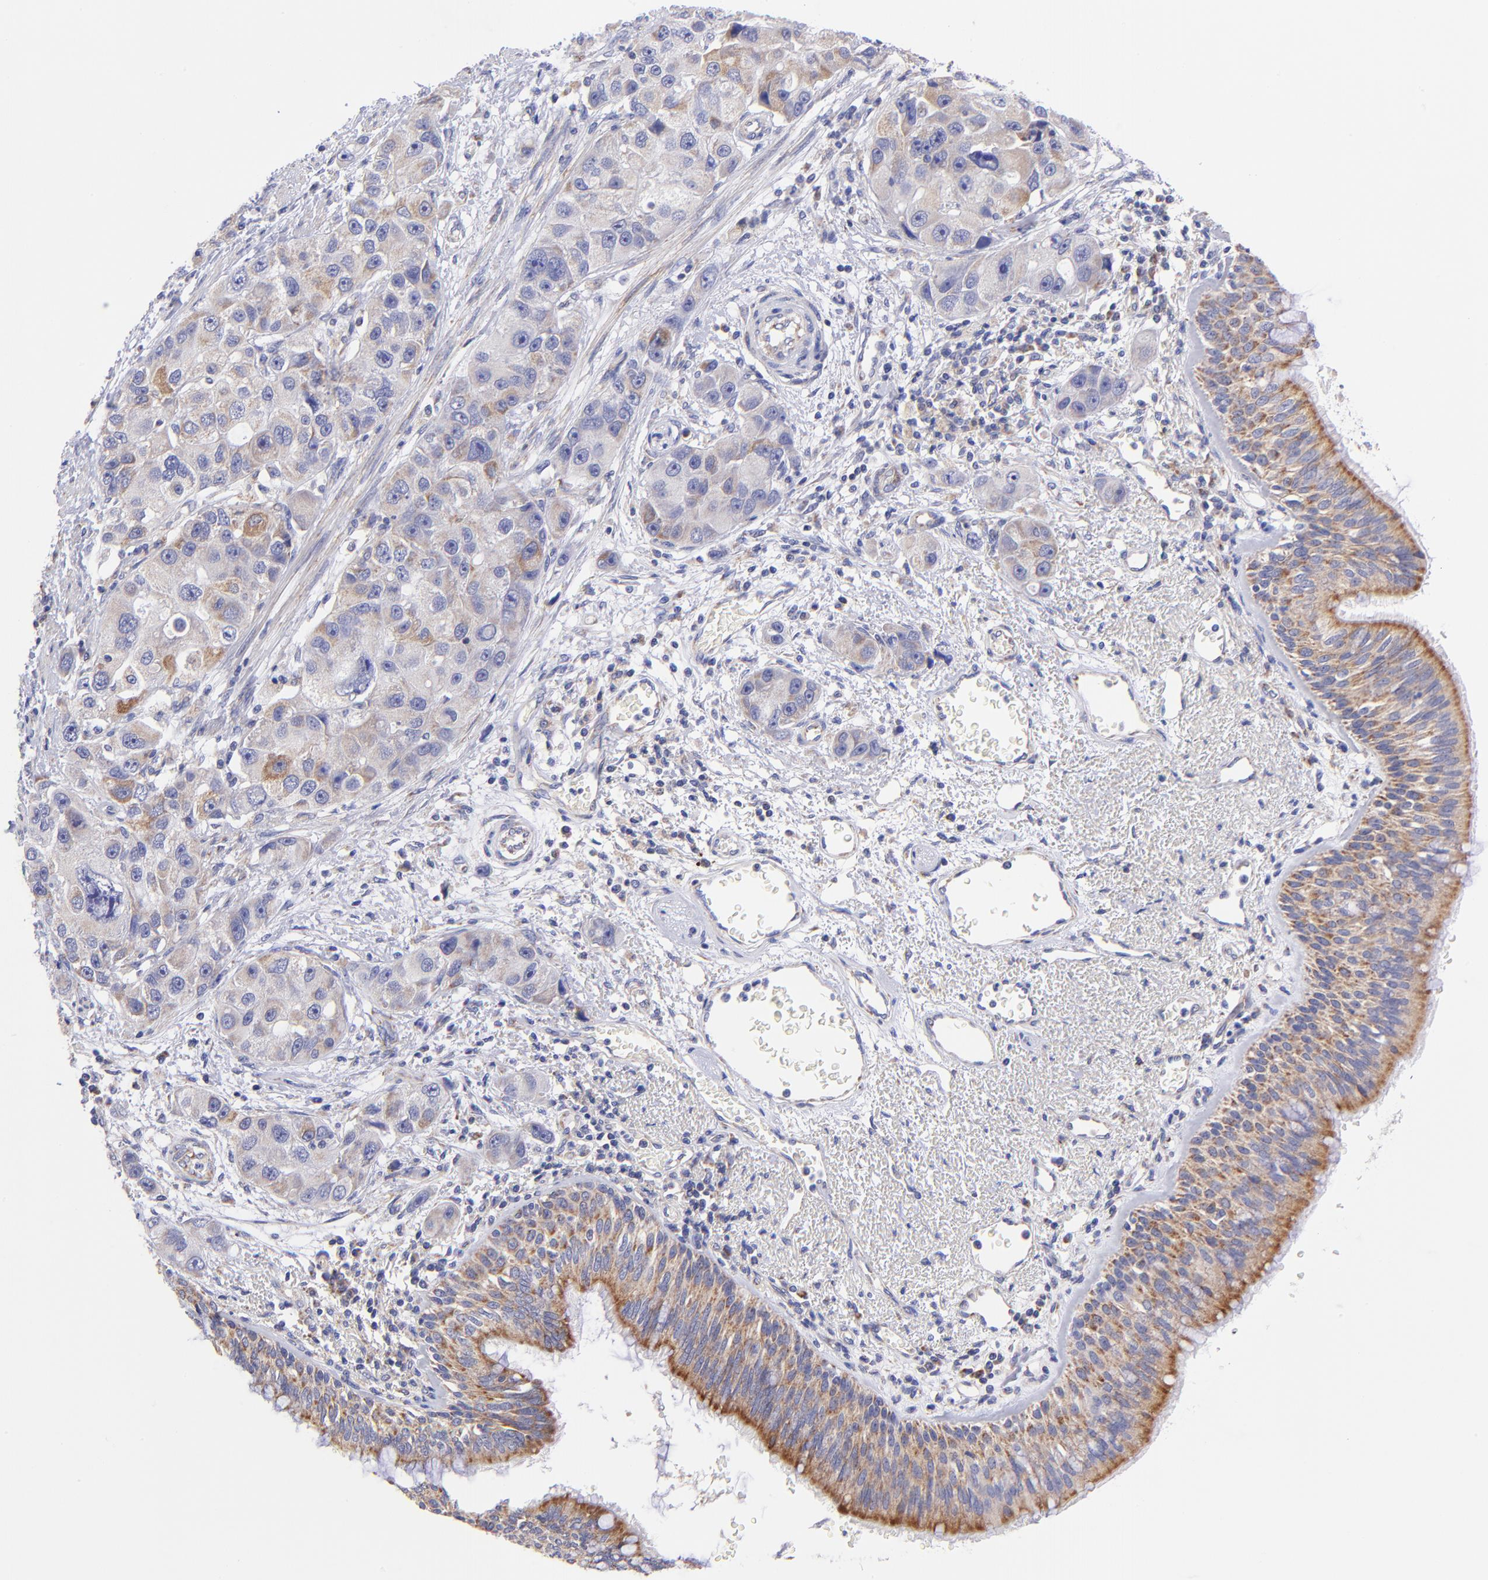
{"staining": {"intensity": "moderate", "quantity": "25%-75%", "location": "cytoplasmic/membranous"}, "tissue": "bronchus", "cell_type": "Respiratory epithelial cells", "image_type": "normal", "snomed": [{"axis": "morphology", "description": "Normal tissue, NOS"}, {"axis": "morphology", "description": "Adenocarcinoma, NOS"}, {"axis": "morphology", "description": "Adenocarcinoma, metastatic, NOS"}, {"axis": "topography", "description": "Lymph node"}, {"axis": "topography", "description": "Bronchus"}, {"axis": "topography", "description": "Lung"}], "caption": "Immunohistochemistry staining of benign bronchus, which shows medium levels of moderate cytoplasmic/membranous staining in approximately 25%-75% of respiratory epithelial cells indicating moderate cytoplasmic/membranous protein staining. The staining was performed using DAB (brown) for protein detection and nuclei were counterstained in hematoxylin (blue).", "gene": "NDUFB7", "patient": {"sex": "female", "age": 54}}